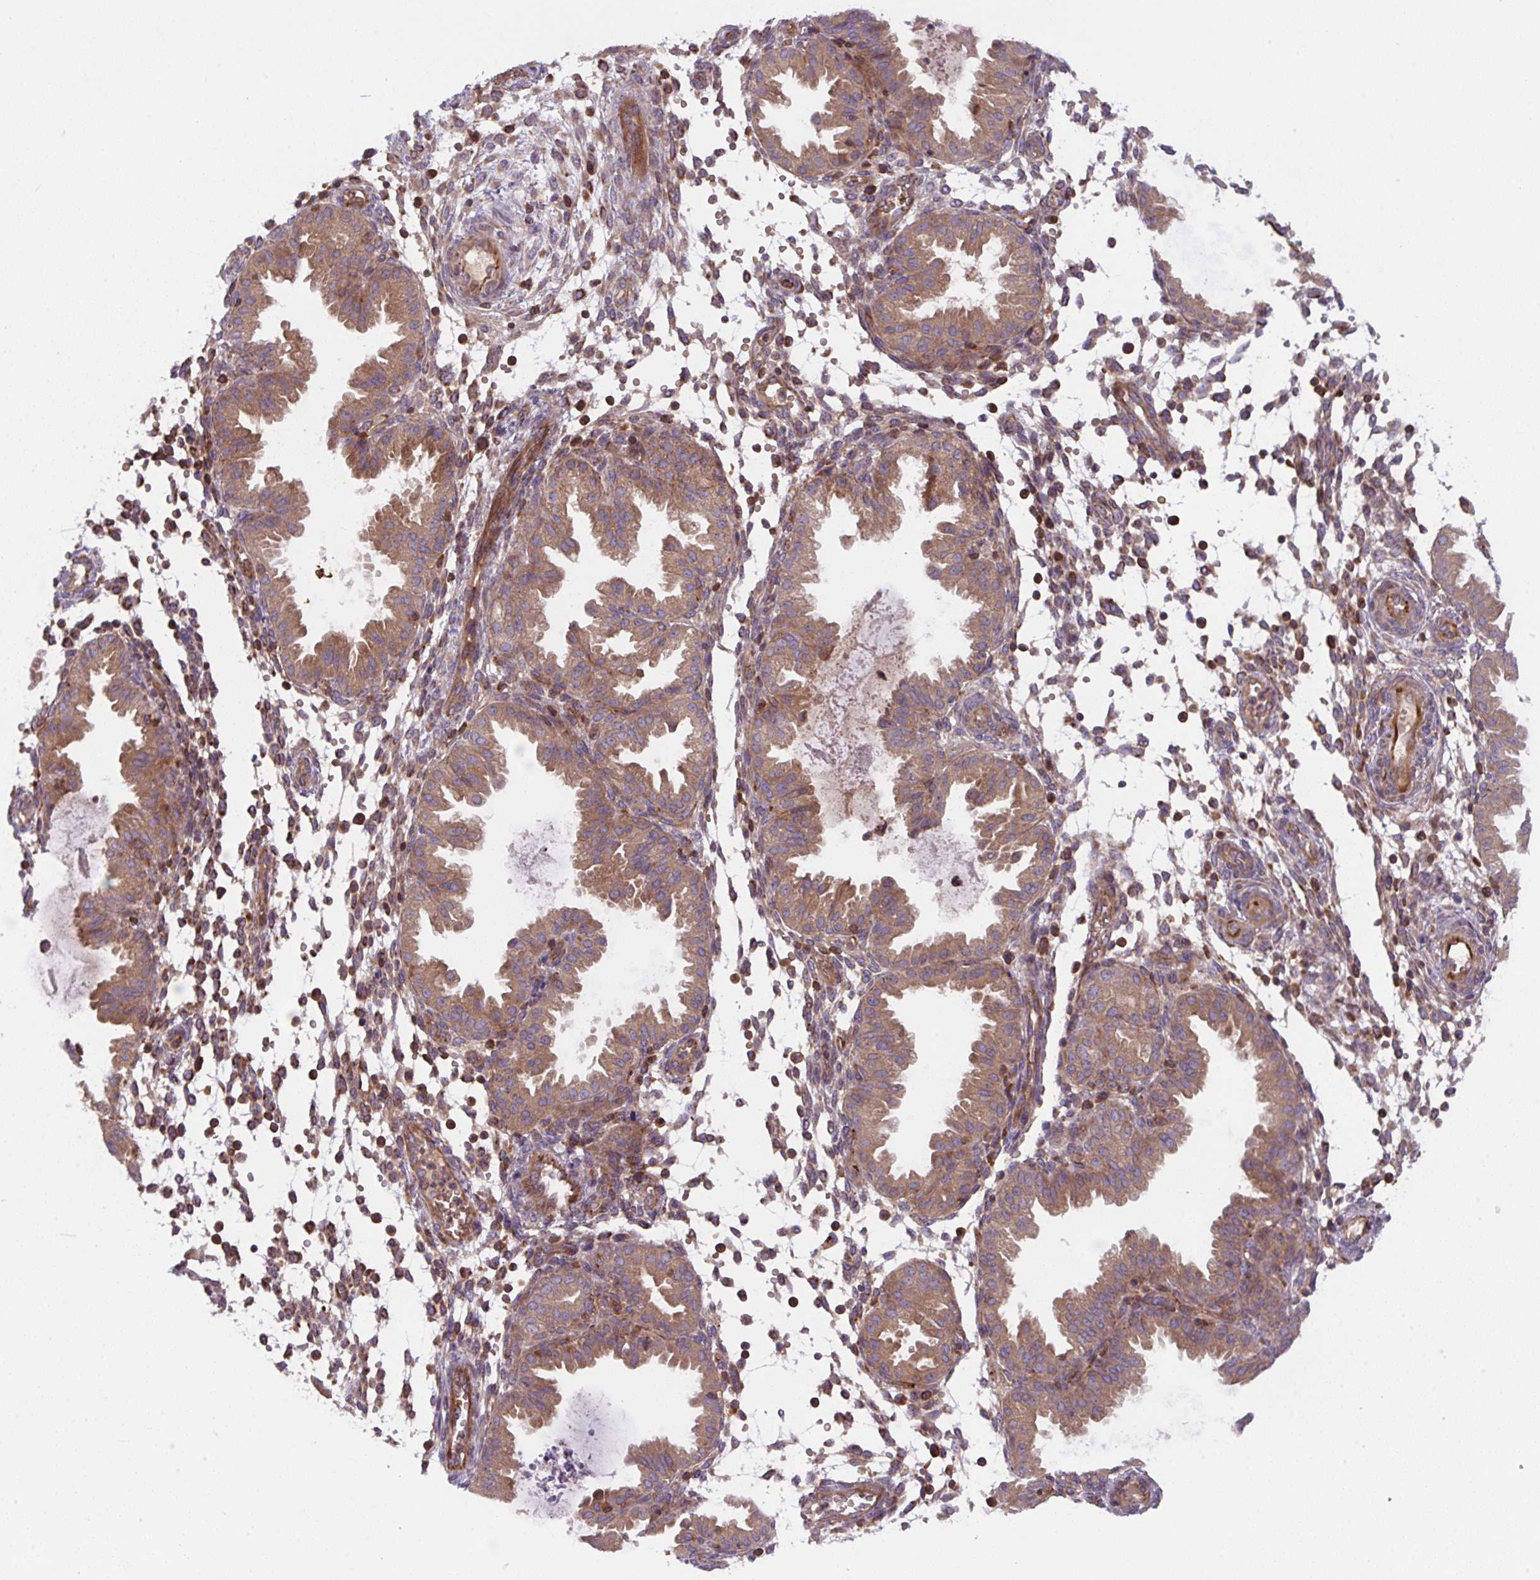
{"staining": {"intensity": "moderate", "quantity": "25%-75%", "location": "cytoplasmic/membranous"}, "tissue": "endometrium", "cell_type": "Cells in endometrial stroma", "image_type": "normal", "snomed": [{"axis": "morphology", "description": "Normal tissue, NOS"}, {"axis": "topography", "description": "Endometrium"}], "caption": "Immunohistochemistry (IHC) photomicrograph of benign human endometrium stained for a protein (brown), which reveals medium levels of moderate cytoplasmic/membranous expression in approximately 25%-75% of cells in endometrial stroma.", "gene": "APOBEC3D", "patient": {"sex": "female", "age": 33}}